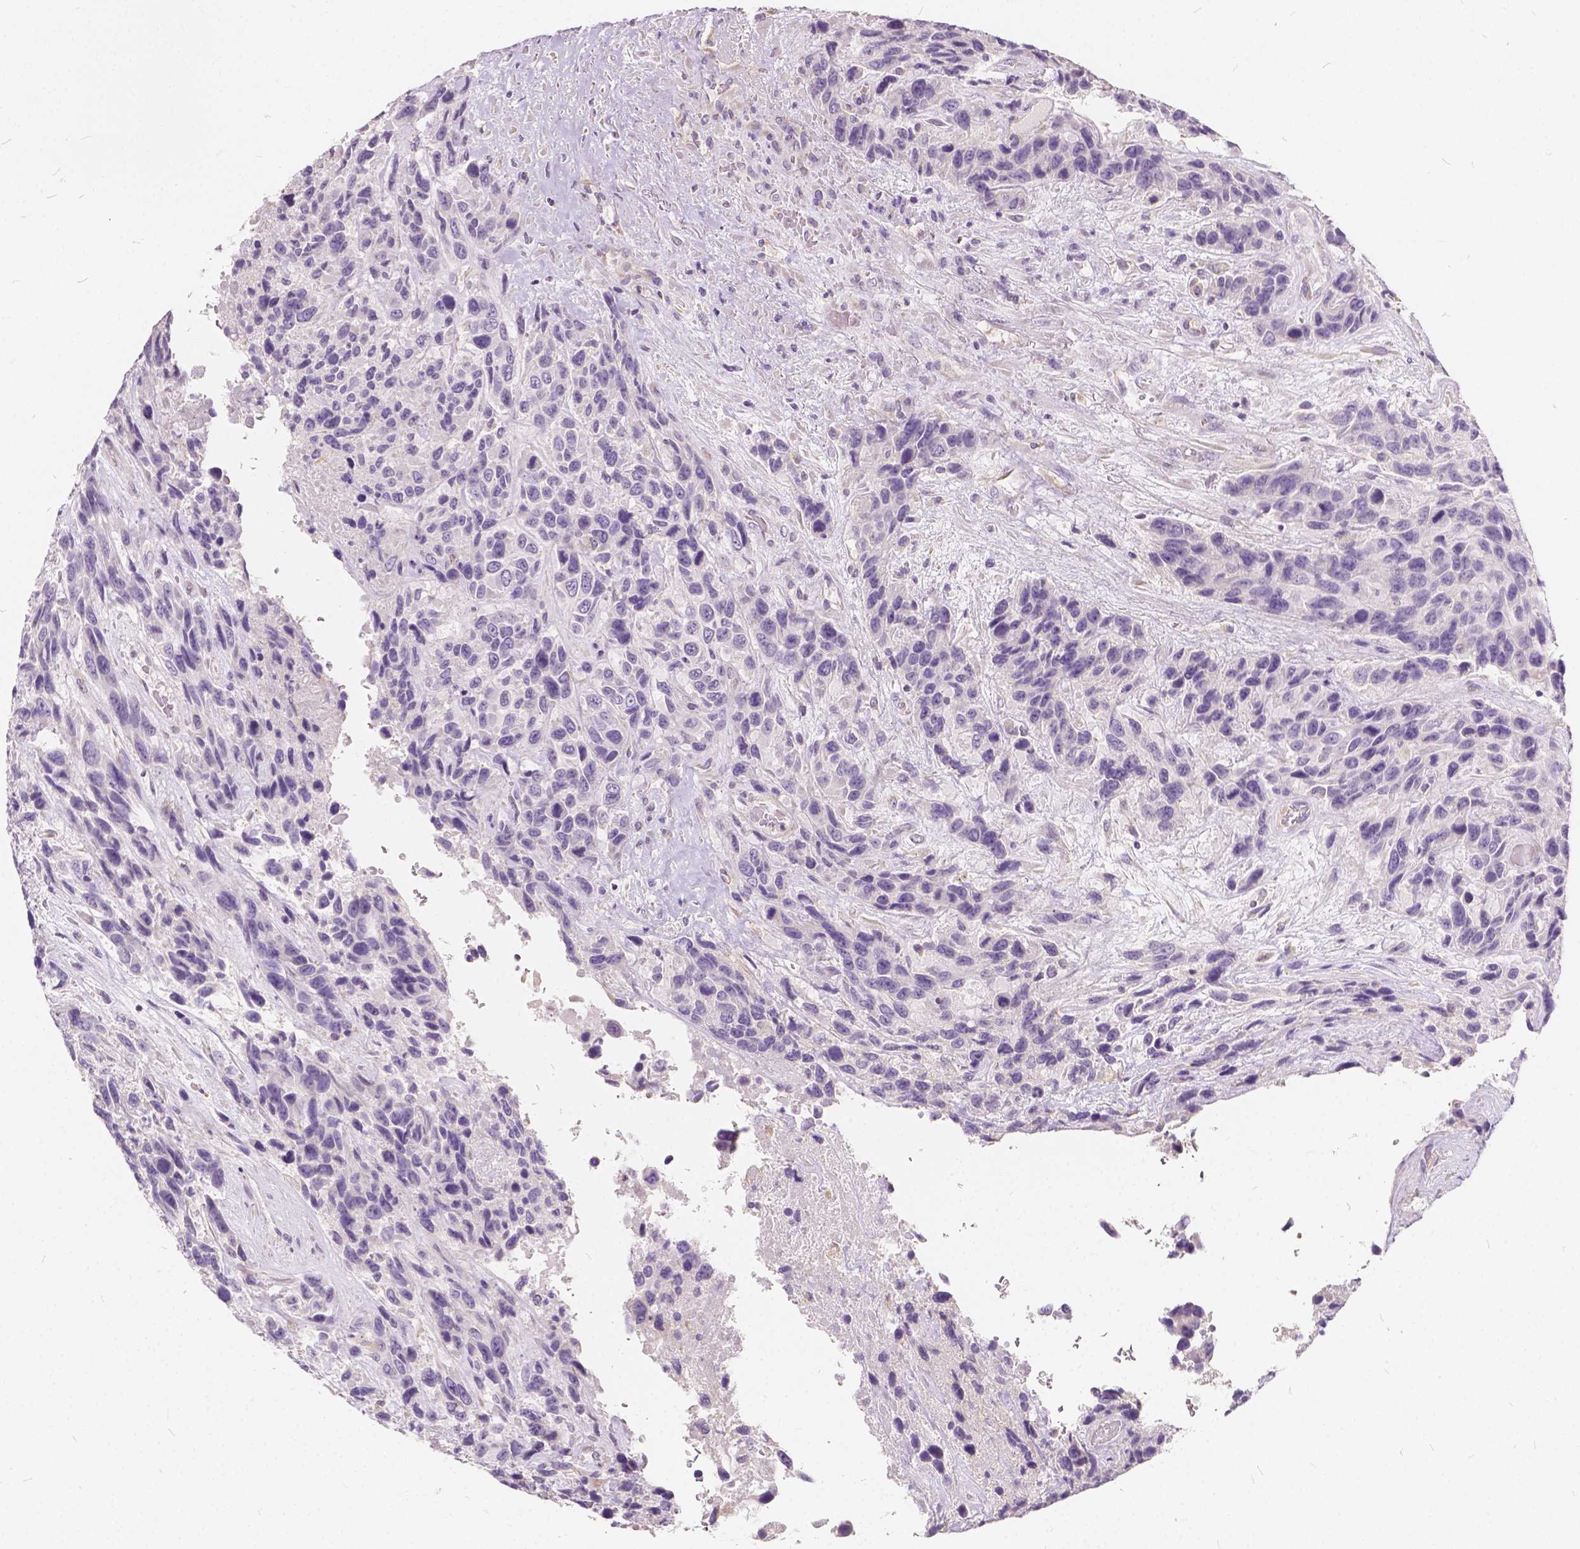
{"staining": {"intensity": "negative", "quantity": "none", "location": "none"}, "tissue": "urothelial cancer", "cell_type": "Tumor cells", "image_type": "cancer", "snomed": [{"axis": "morphology", "description": "Urothelial carcinoma, High grade"}, {"axis": "topography", "description": "Urinary bladder"}], "caption": "Immunohistochemical staining of high-grade urothelial carcinoma reveals no significant staining in tumor cells.", "gene": "KIAA0513", "patient": {"sex": "female", "age": 70}}